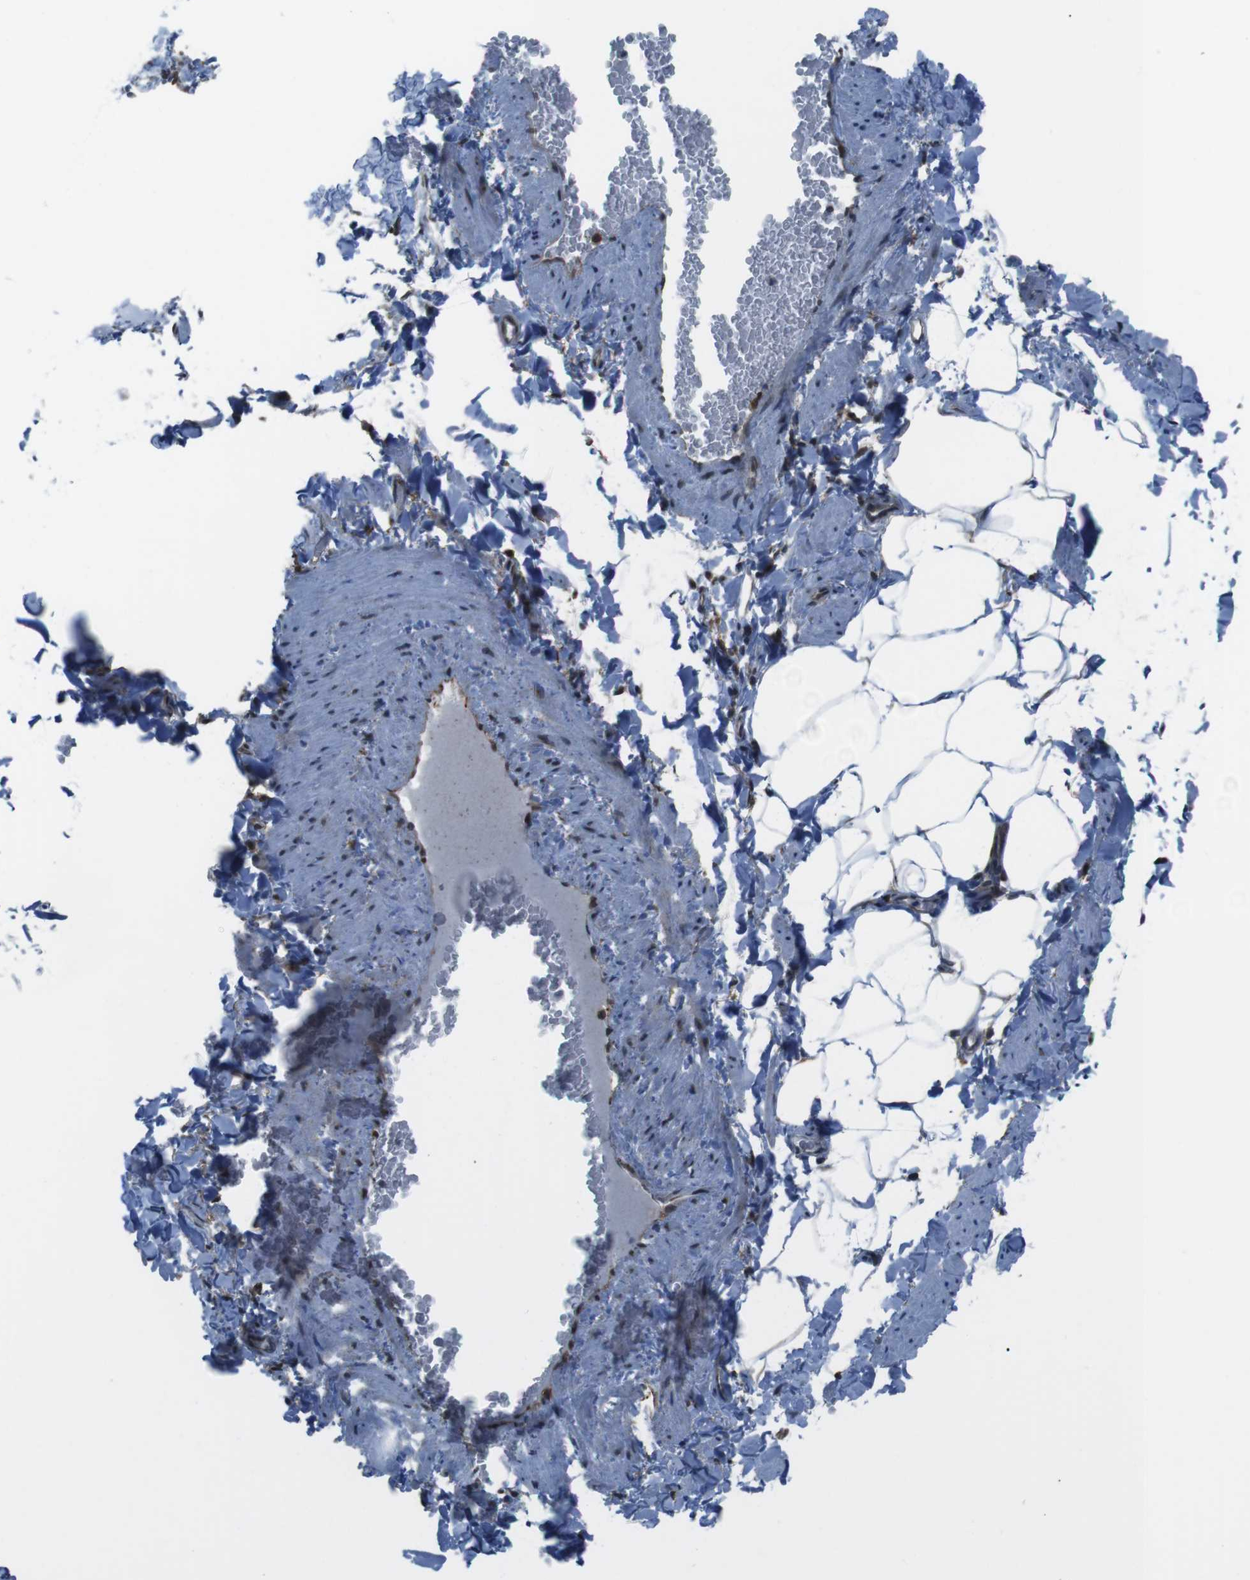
{"staining": {"intensity": "weak", "quantity": ">75%", "location": "cytoplasmic/membranous"}, "tissue": "adipose tissue", "cell_type": "Adipocytes", "image_type": "normal", "snomed": [{"axis": "morphology", "description": "Normal tissue, NOS"}, {"axis": "topography", "description": "Vascular tissue"}], "caption": "Adipocytes reveal low levels of weak cytoplasmic/membranous staining in about >75% of cells in unremarkable human adipose tissue. The protein is shown in brown color, while the nuclei are stained blue.", "gene": "GDF10", "patient": {"sex": "male", "age": 41}}